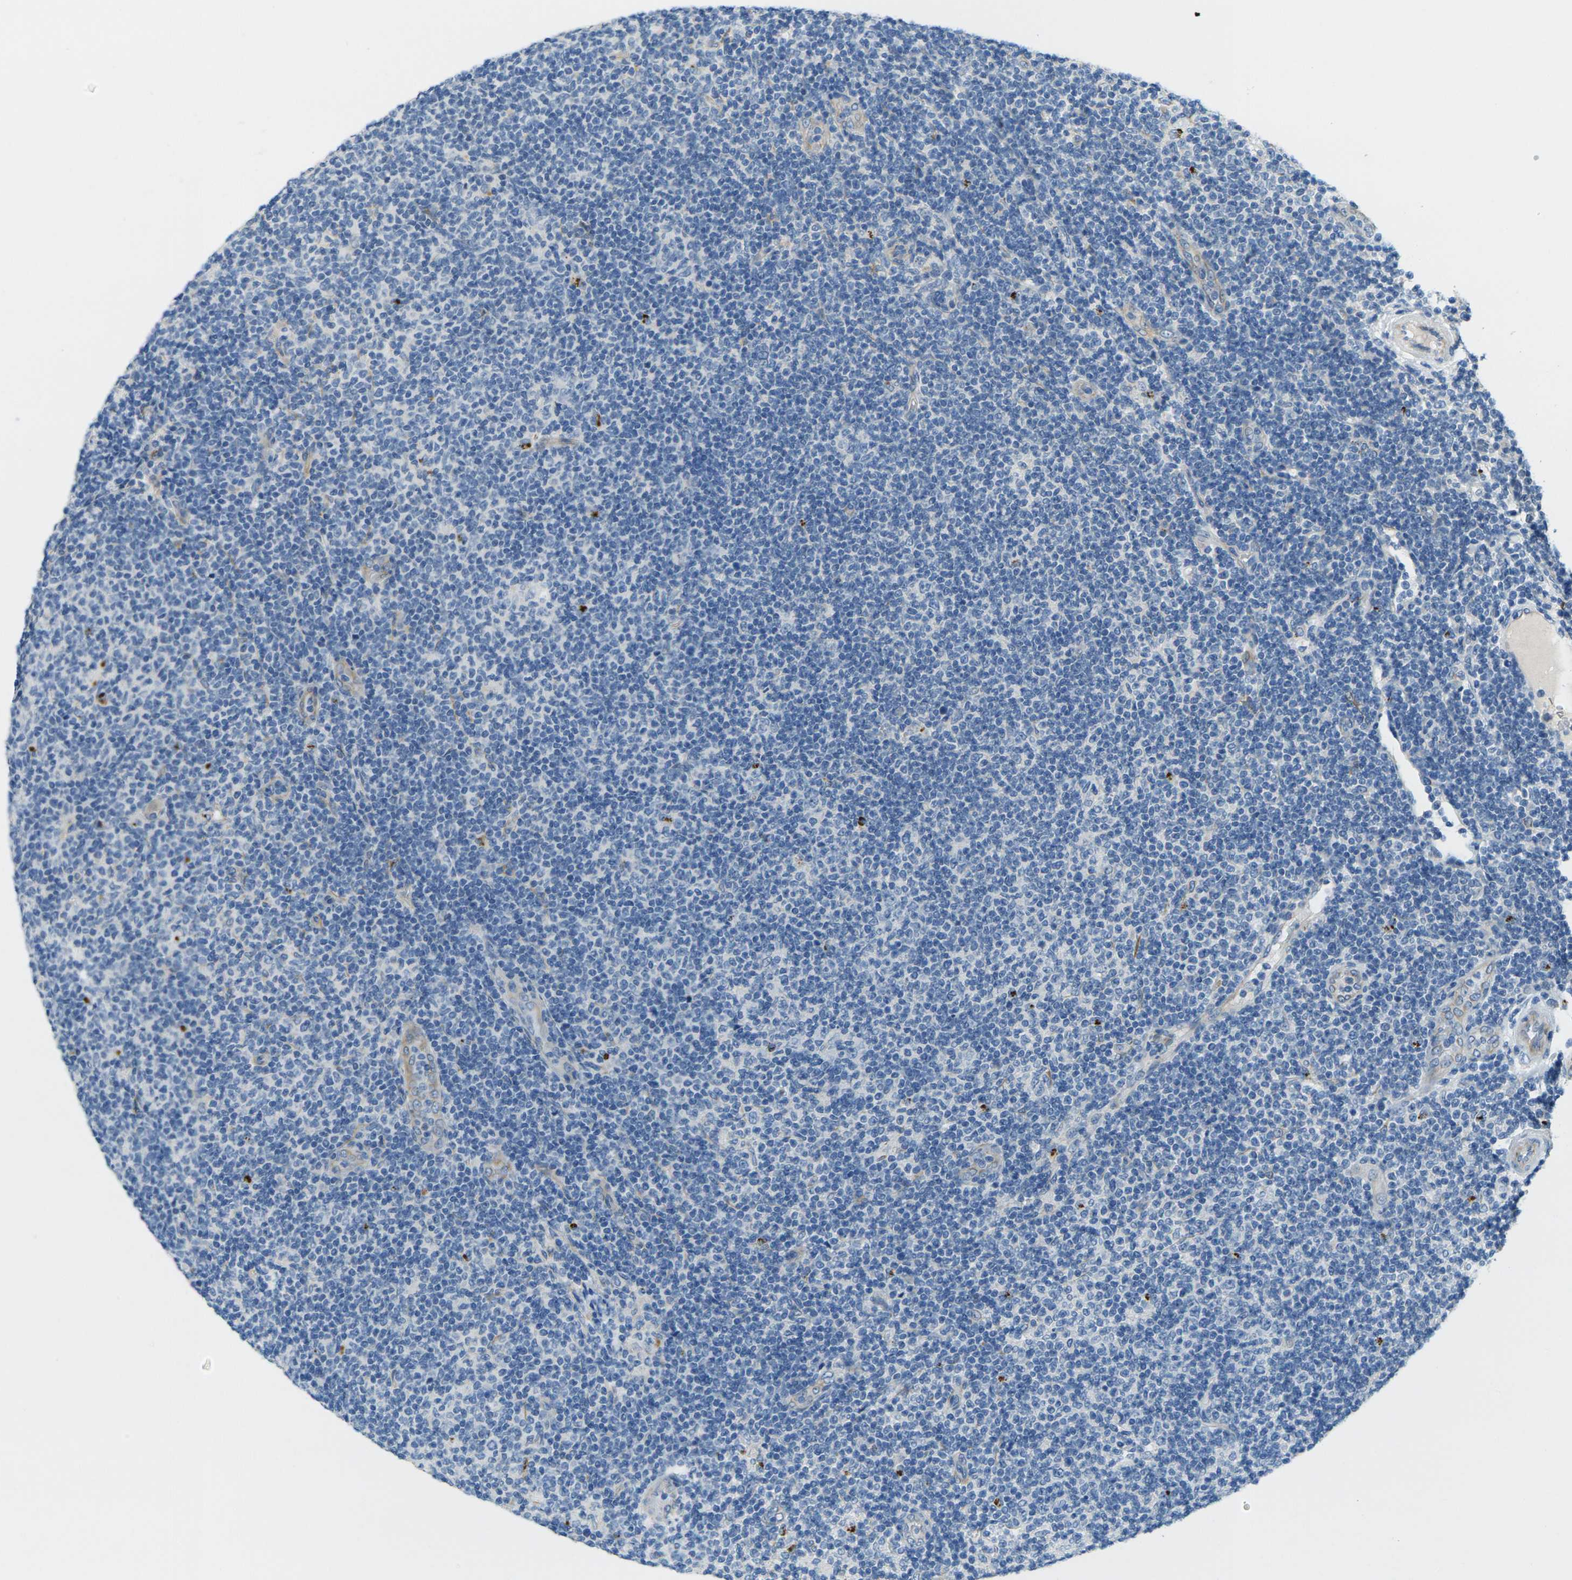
{"staining": {"intensity": "negative", "quantity": "none", "location": "none"}, "tissue": "lymphoma", "cell_type": "Tumor cells", "image_type": "cancer", "snomed": [{"axis": "morphology", "description": "Malignant lymphoma, non-Hodgkin's type, Low grade"}, {"axis": "topography", "description": "Lymph node"}], "caption": "DAB (3,3'-diaminobenzidine) immunohistochemical staining of human low-grade malignant lymphoma, non-Hodgkin's type displays no significant positivity in tumor cells.", "gene": "CYP2C8", "patient": {"sex": "male", "age": 83}}